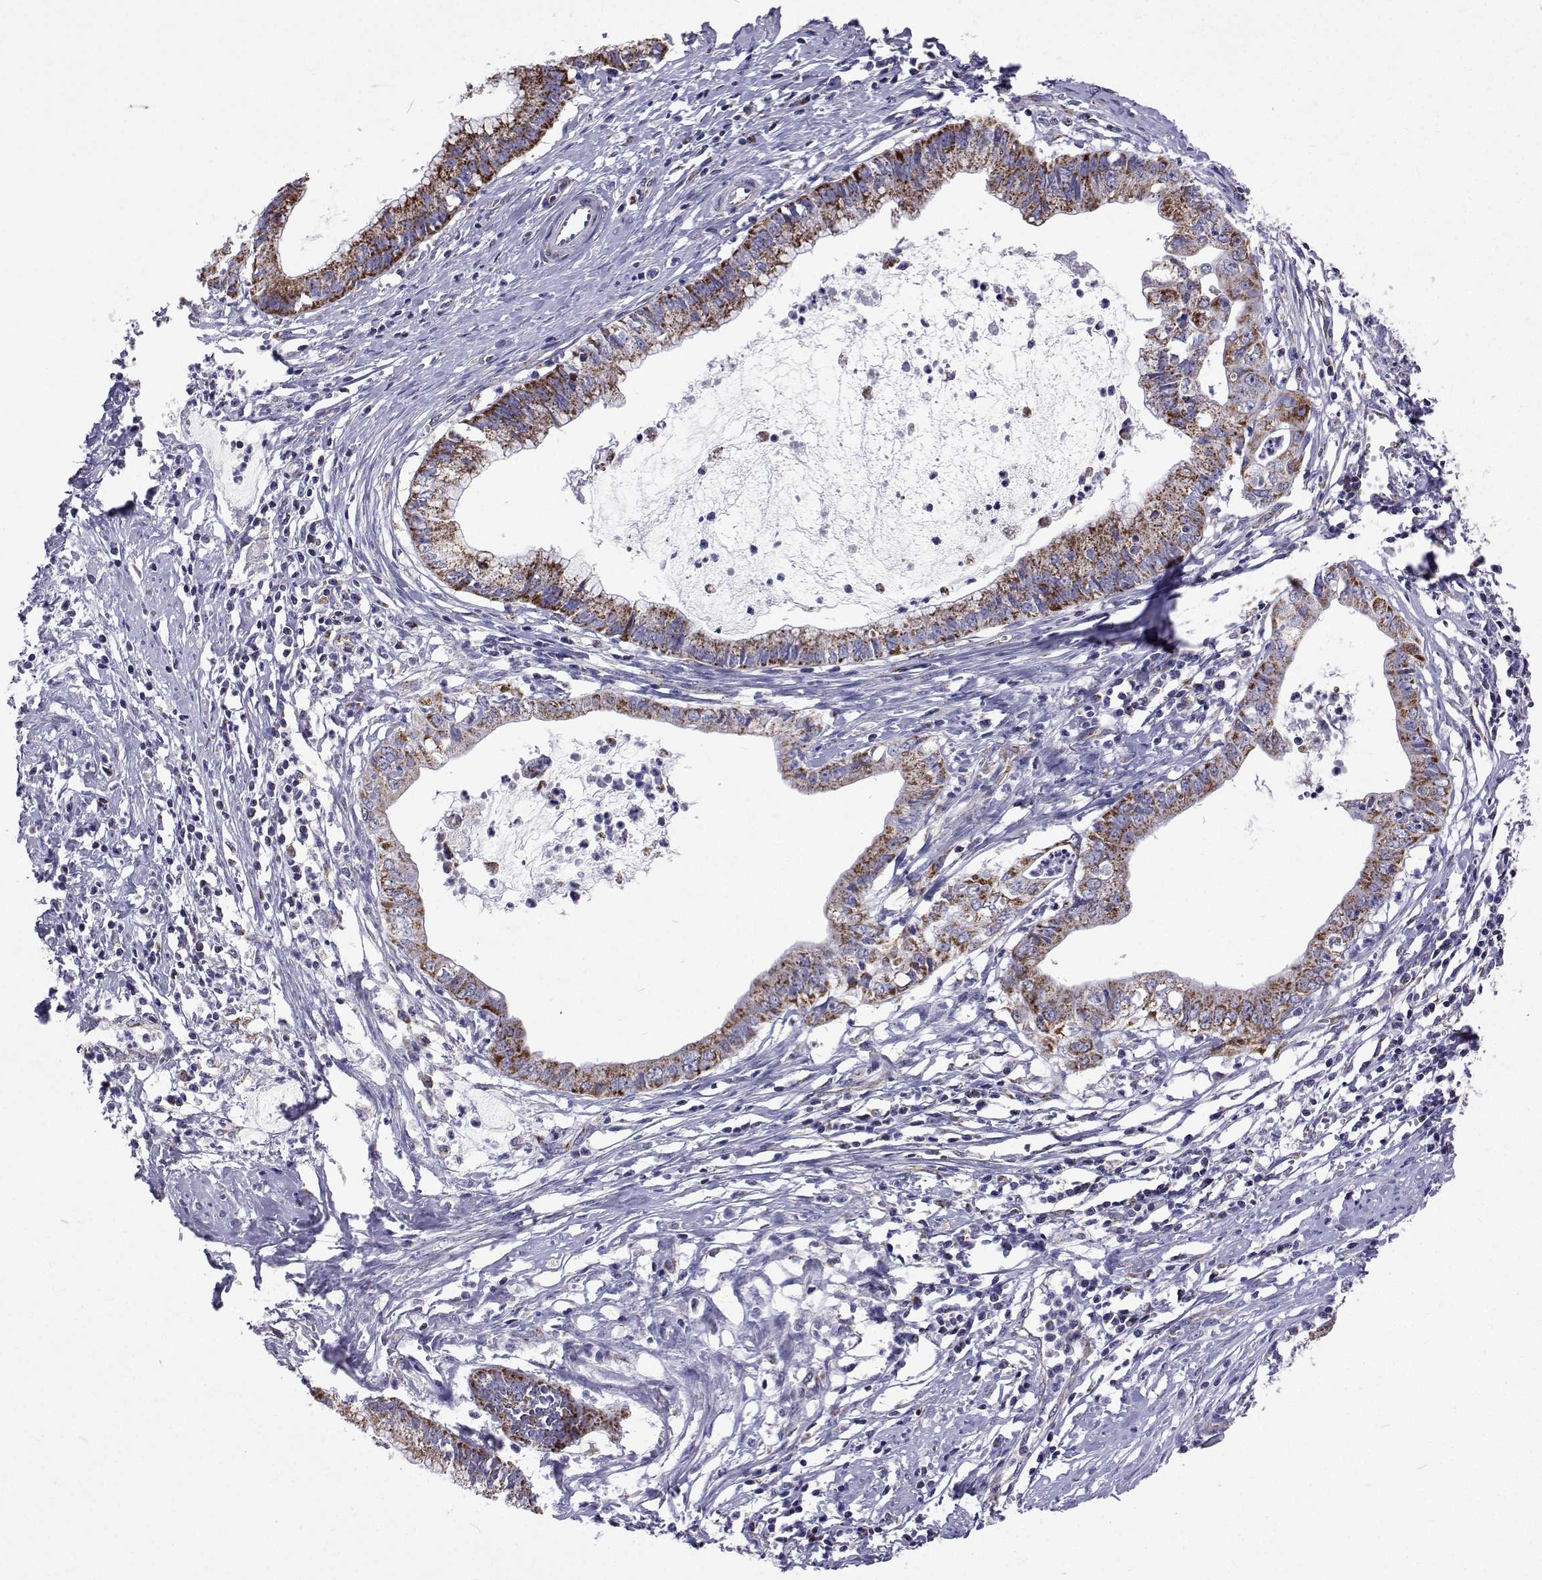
{"staining": {"intensity": "moderate", "quantity": ">75%", "location": "cytoplasmic/membranous"}, "tissue": "cervical cancer", "cell_type": "Tumor cells", "image_type": "cancer", "snomed": [{"axis": "morphology", "description": "Normal tissue, NOS"}, {"axis": "morphology", "description": "Adenocarcinoma, NOS"}, {"axis": "topography", "description": "Cervix"}], "caption": "Immunohistochemical staining of human cervical adenocarcinoma shows medium levels of moderate cytoplasmic/membranous protein expression in about >75% of tumor cells.", "gene": "MCCC2", "patient": {"sex": "female", "age": 38}}